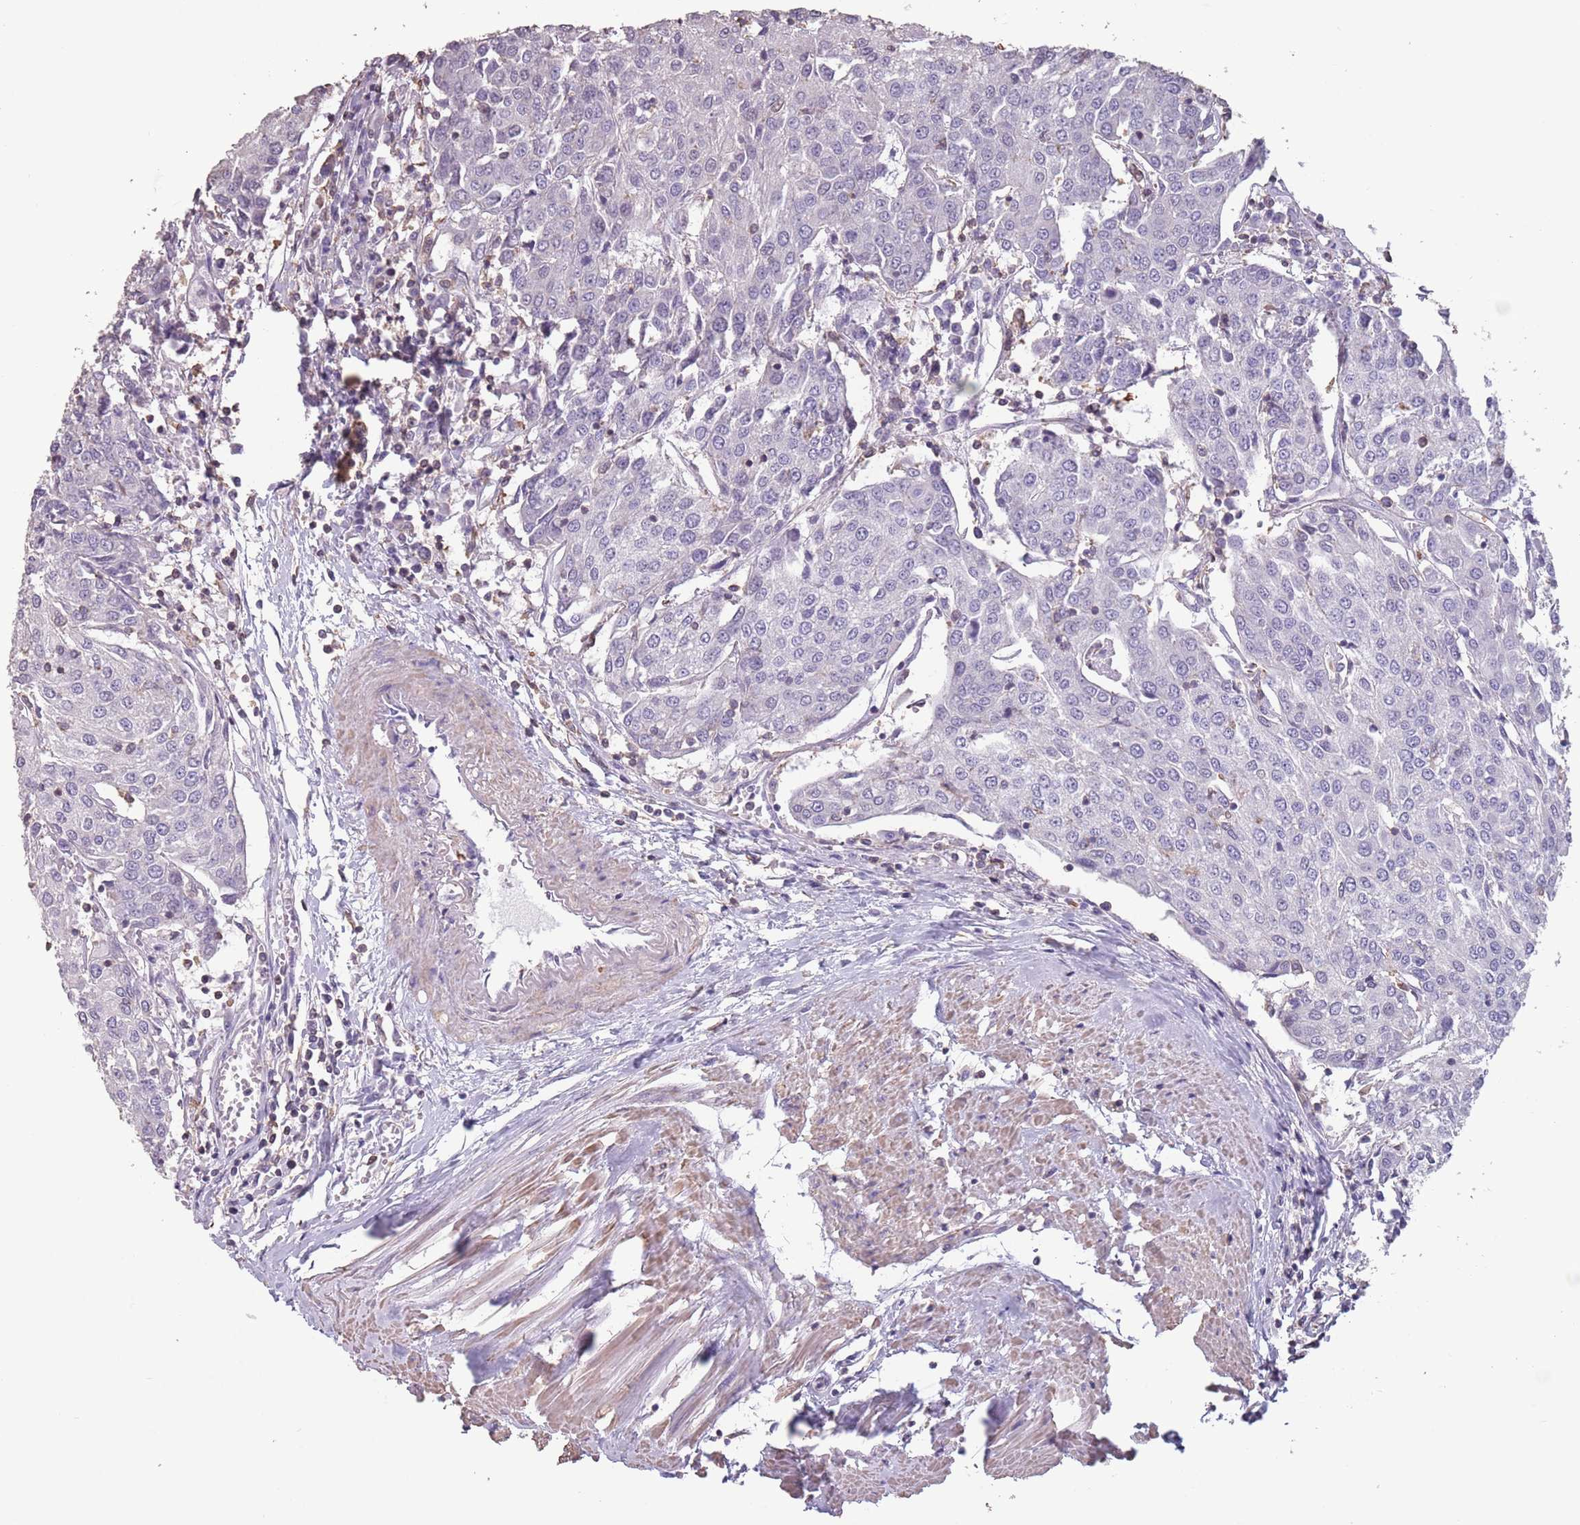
{"staining": {"intensity": "negative", "quantity": "none", "location": "none"}, "tissue": "urothelial cancer", "cell_type": "Tumor cells", "image_type": "cancer", "snomed": [{"axis": "morphology", "description": "Urothelial carcinoma, High grade"}, {"axis": "topography", "description": "Urinary bladder"}], "caption": "Histopathology image shows no protein expression in tumor cells of high-grade urothelial carcinoma tissue.", "gene": "SUN5", "patient": {"sex": "female", "age": 85}}